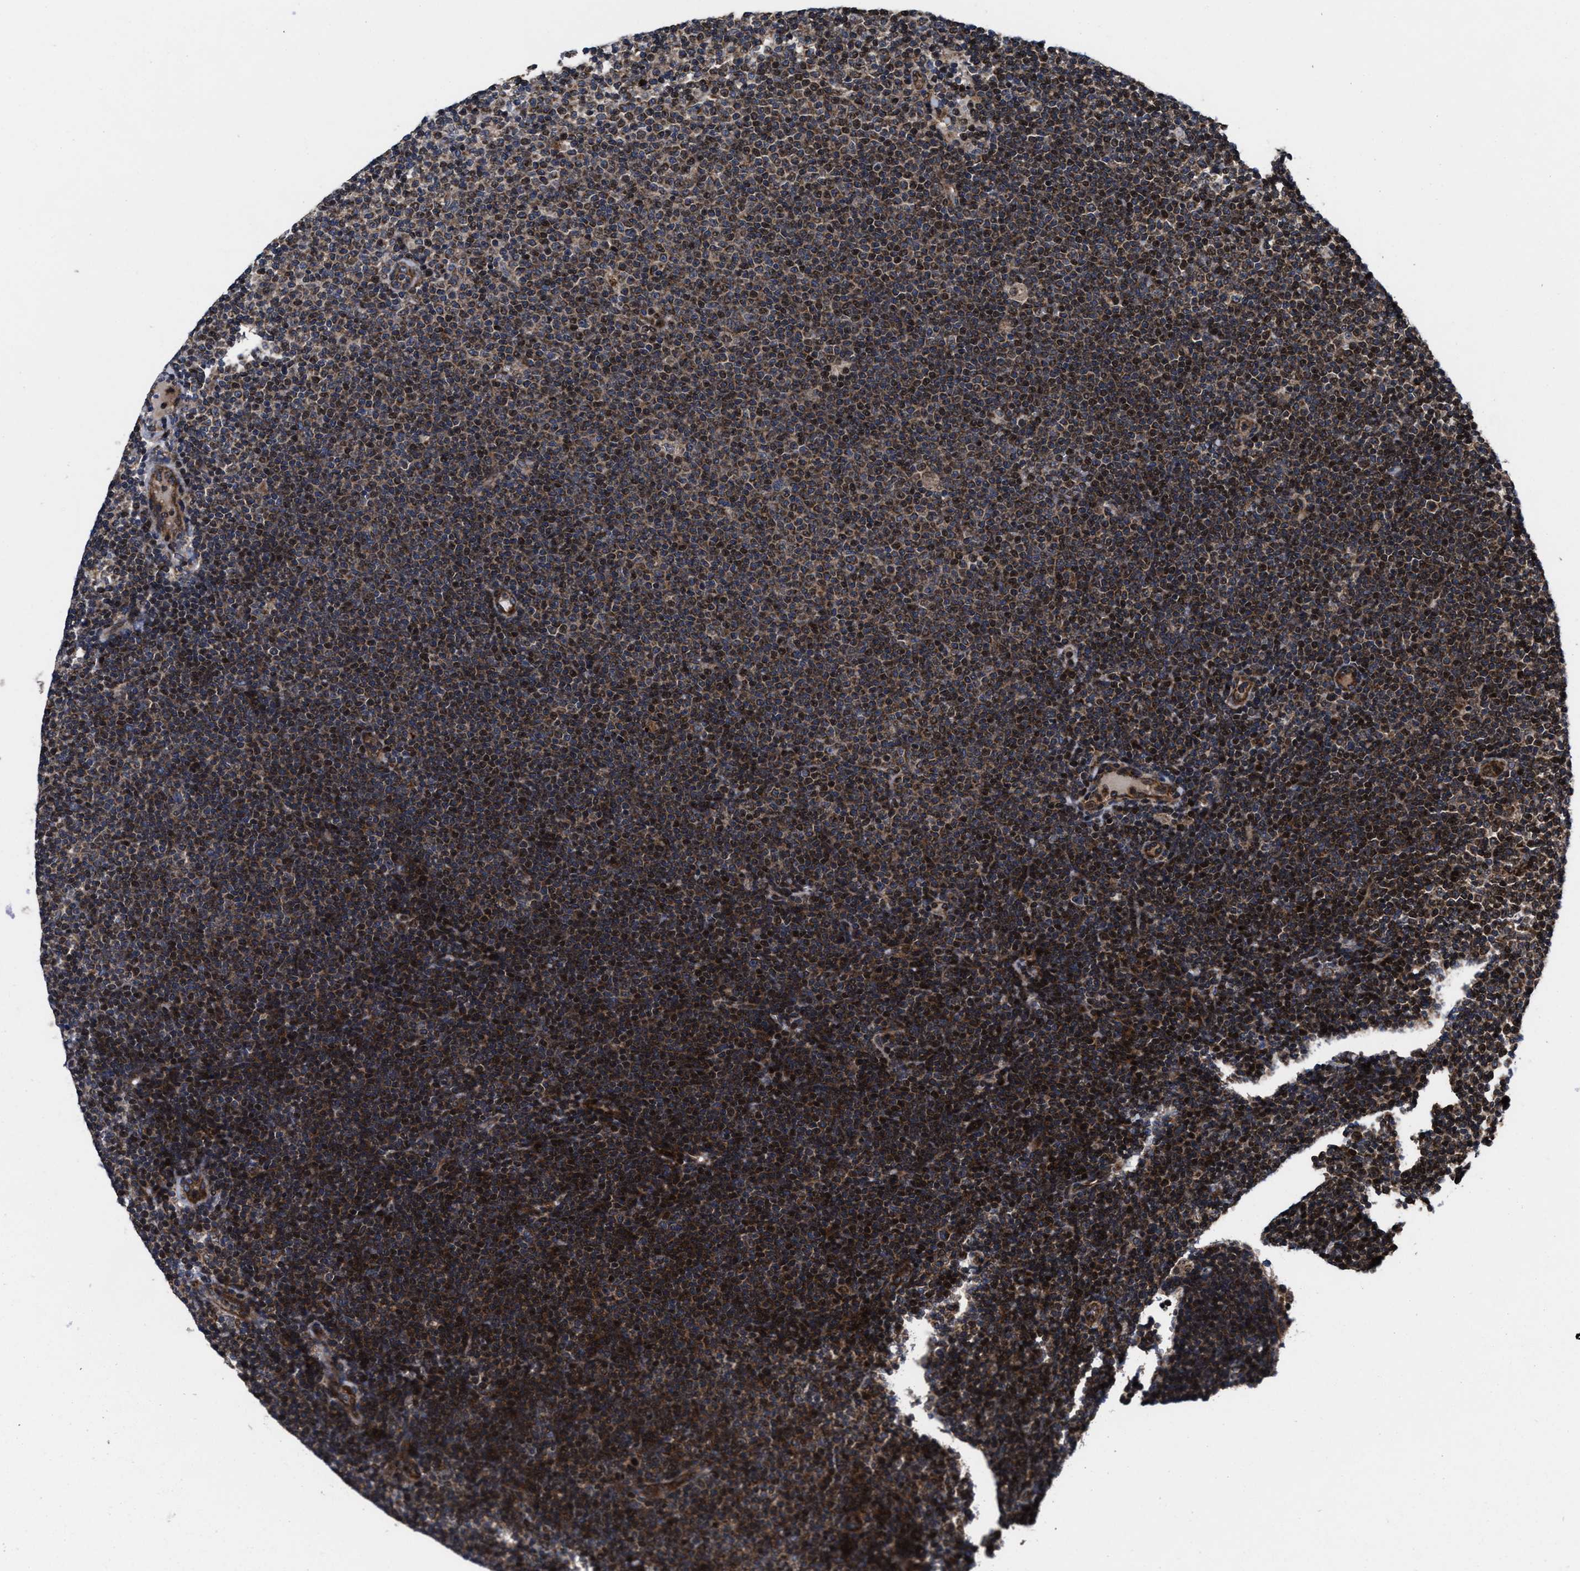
{"staining": {"intensity": "moderate", "quantity": ">75%", "location": "cytoplasmic/membranous,nuclear"}, "tissue": "lymphoma", "cell_type": "Tumor cells", "image_type": "cancer", "snomed": [{"axis": "morphology", "description": "Malignant lymphoma, non-Hodgkin's type, Low grade"}, {"axis": "topography", "description": "Lymph node"}], "caption": "The photomicrograph demonstrates a brown stain indicating the presence of a protein in the cytoplasmic/membranous and nuclear of tumor cells in low-grade malignant lymphoma, non-Hodgkin's type.", "gene": "MRPL50", "patient": {"sex": "female", "age": 53}}